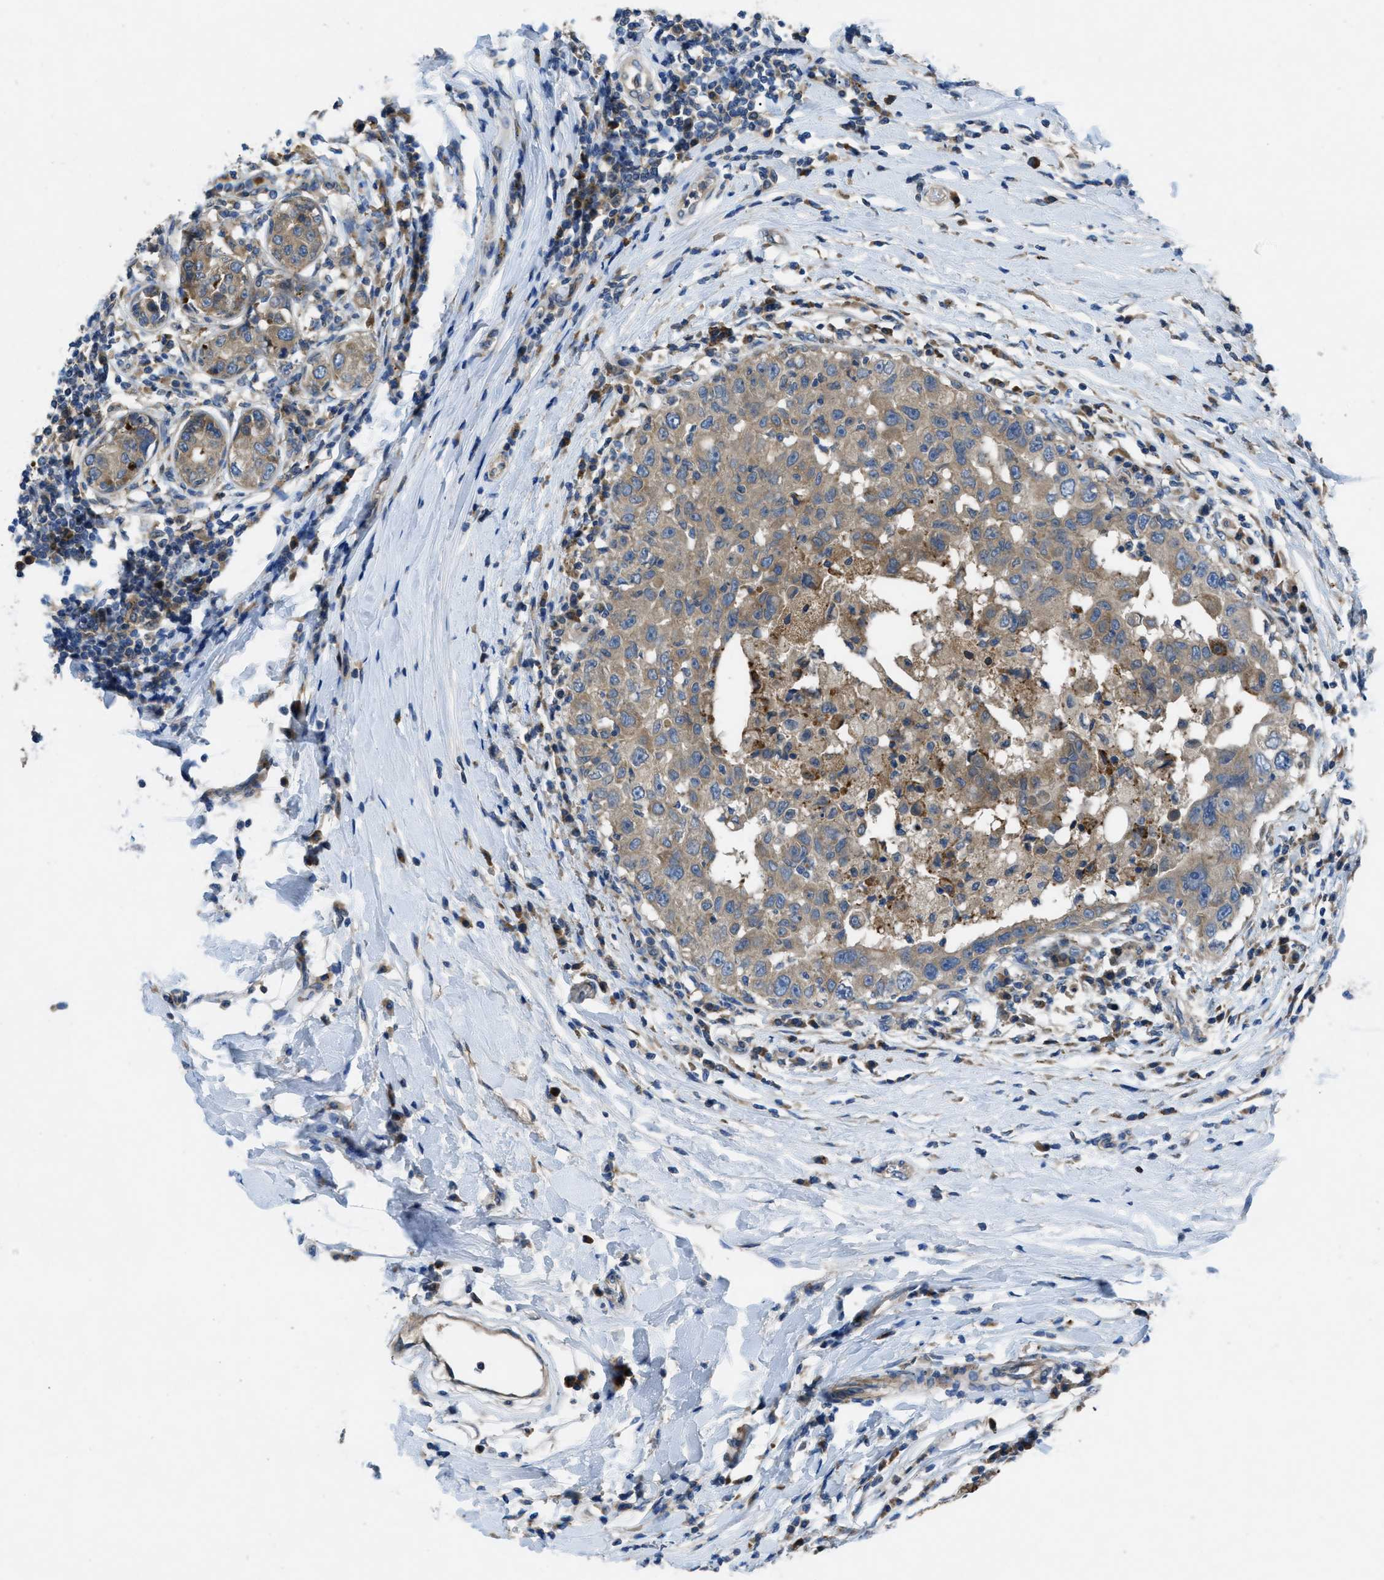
{"staining": {"intensity": "moderate", "quantity": ">75%", "location": "cytoplasmic/membranous"}, "tissue": "breast cancer", "cell_type": "Tumor cells", "image_type": "cancer", "snomed": [{"axis": "morphology", "description": "Duct carcinoma"}, {"axis": "topography", "description": "Breast"}], "caption": "High-magnification brightfield microscopy of breast cancer (infiltrating ductal carcinoma) stained with DAB (3,3'-diaminobenzidine) (brown) and counterstained with hematoxylin (blue). tumor cells exhibit moderate cytoplasmic/membranous positivity is present in approximately>75% of cells.", "gene": "MAP3K20", "patient": {"sex": "female", "age": 27}}